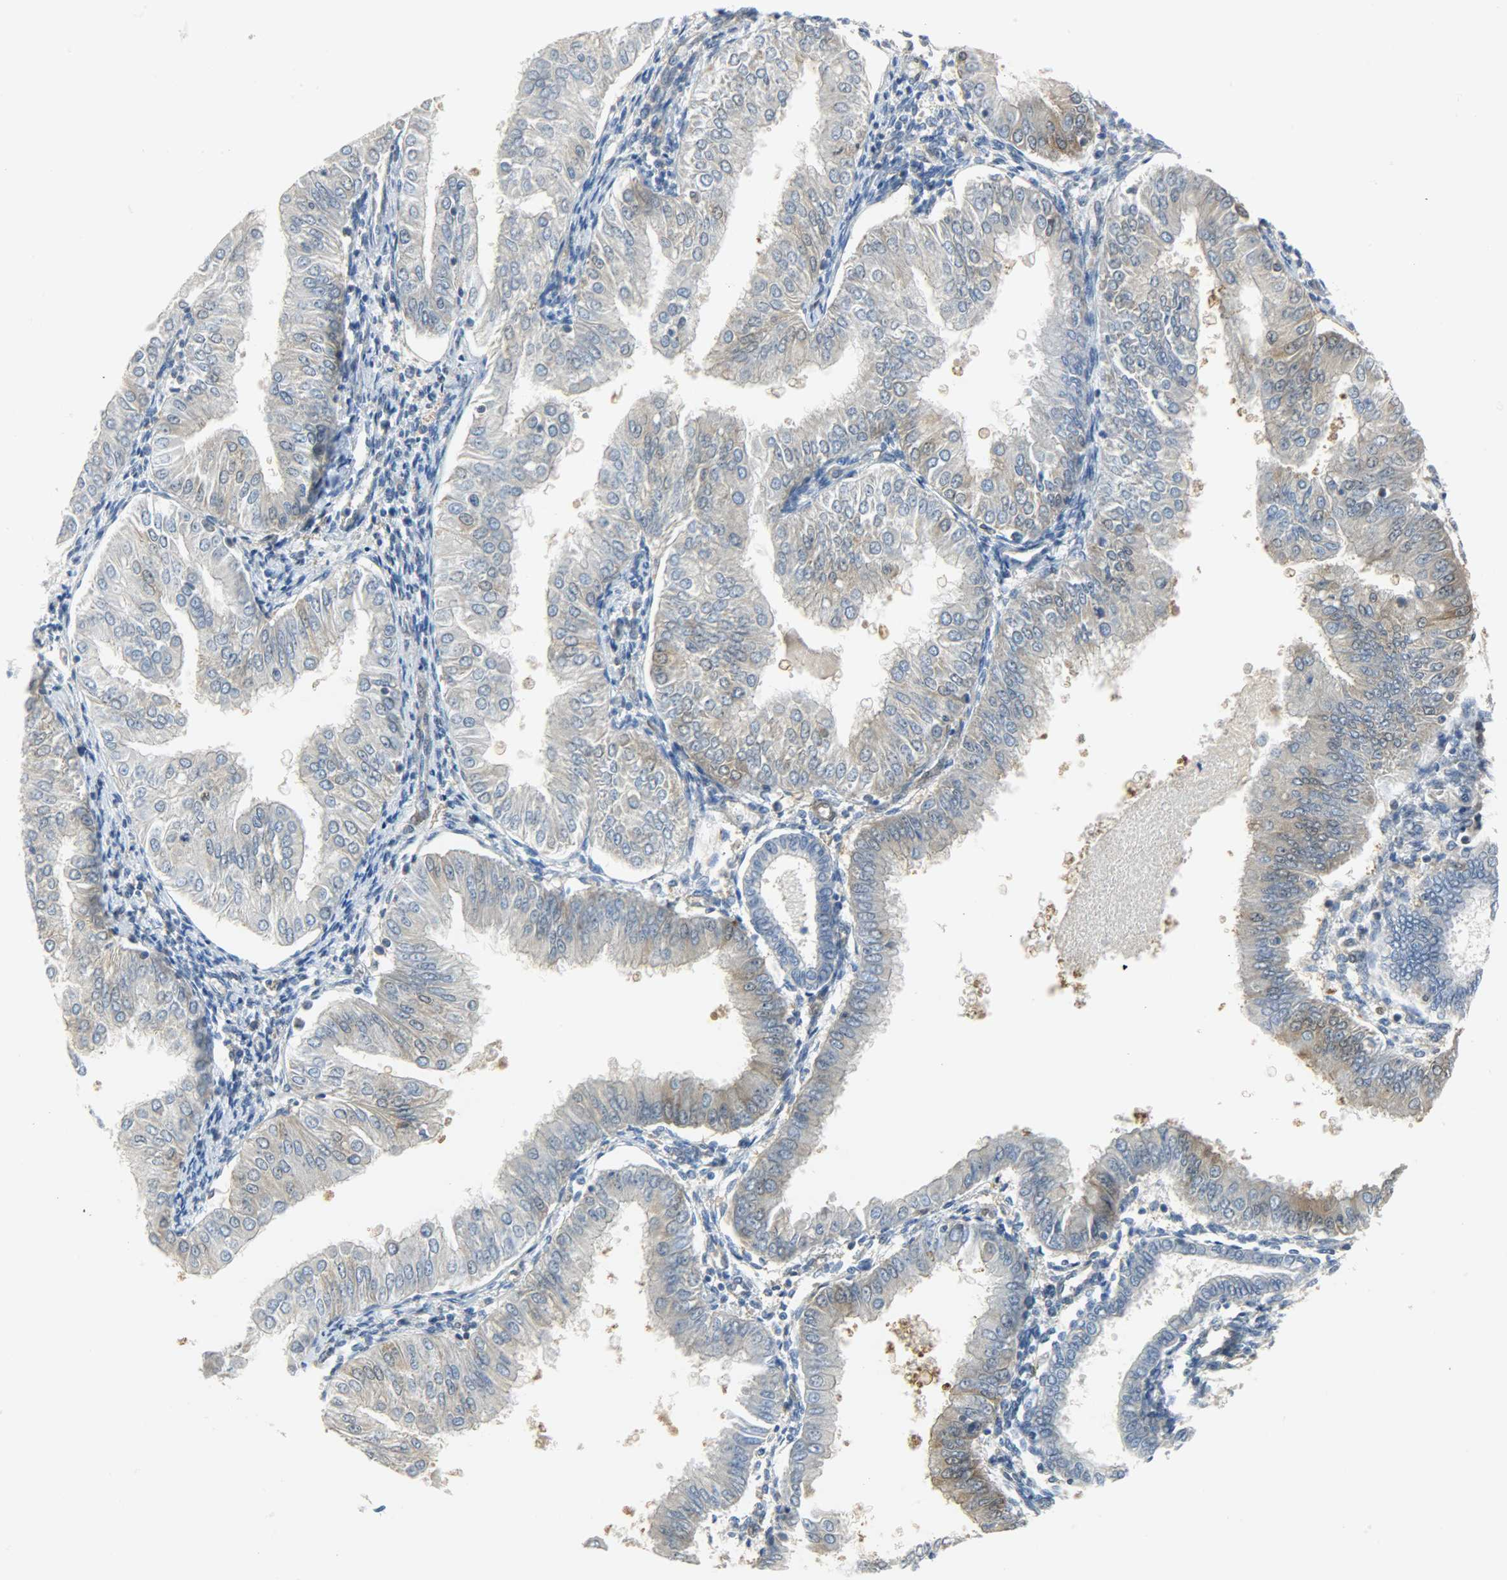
{"staining": {"intensity": "moderate", "quantity": "25%-75%", "location": "cytoplasmic/membranous"}, "tissue": "endometrial cancer", "cell_type": "Tumor cells", "image_type": "cancer", "snomed": [{"axis": "morphology", "description": "Adenocarcinoma, NOS"}, {"axis": "topography", "description": "Endometrium"}], "caption": "There is medium levels of moderate cytoplasmic/membranous expression in tumor cells of adenocarcinoma (endometrial), as demonstrated by immunohistochemical staining (brown color).", "gene": "EIF4EBP1", "patient": {"sex": "female", "age": 53}}